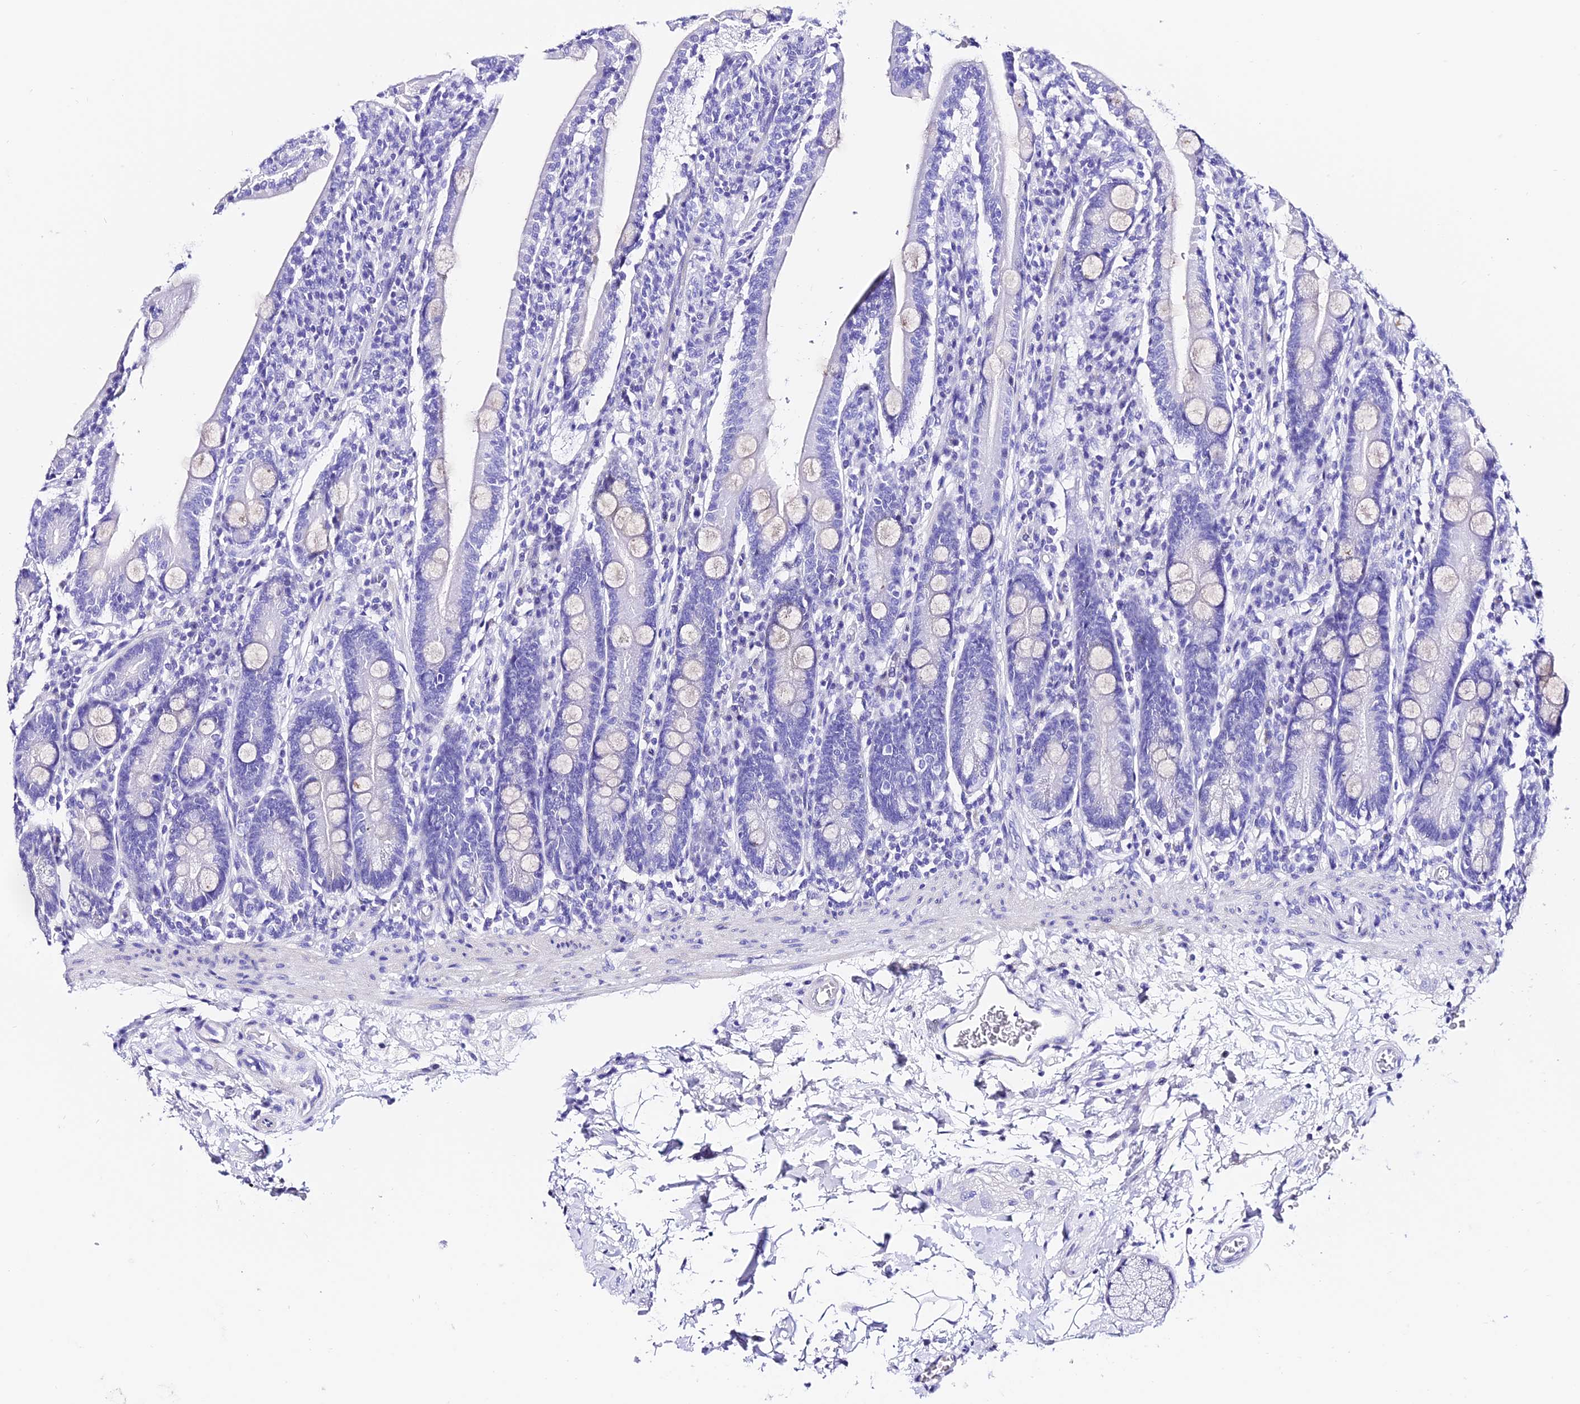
{"staining": {"intensity": "negative", "quantity": "none", "location": "none"}, "tissue": "duodenum", "cell_type": "Glandular cells", "image_type": "normal", "snomed": [{"axis": "morphology", "description": "Normal tissue, NOS"}, {"axis": "topography", "description": "Duodenum"}], "caption": "Human duodenum stained for a protein using IHC reveals no positivity in glandular cells.", "gene": "TRMT44", "patient": {"sex": "male", "age": 35}}